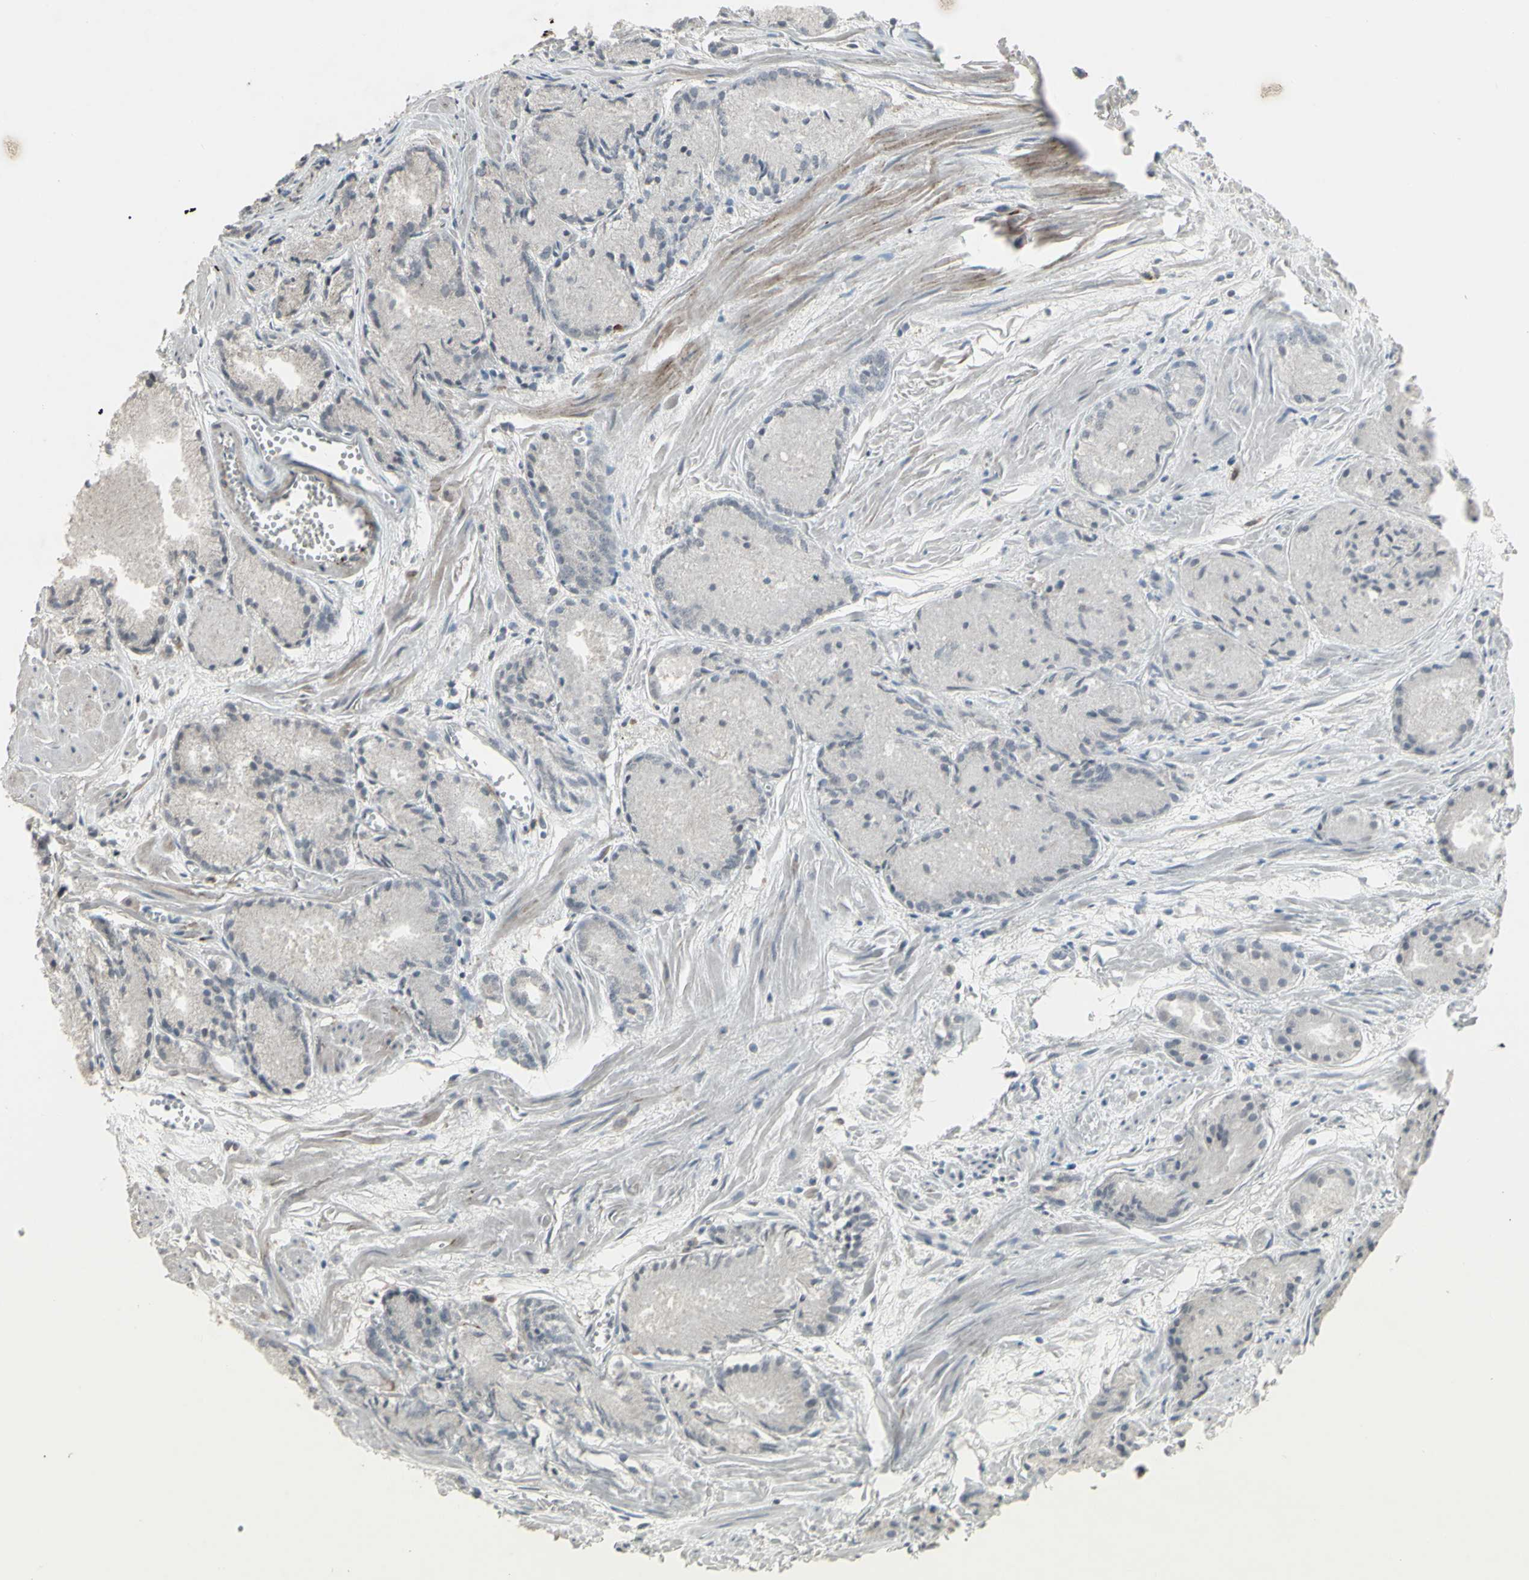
{"staining": {"intensity": "negative", "quantity": "none", "location": "none"}, "tissue": "prostate cancer", "cell_type": "Tumor cells", "image_type": "cancer", "snomed": [{"axis": "morphology", "description": "Adenocarcinoma, Low grade"}, {"axis": "topography", "description": "Prostate"}], "caption": "An image of human low-grade adenocarcinoma (prostate) is negative for staining in tumor cells.", "gene": "SAMSN1", "patient": {"sex": "male", "age": 72}}